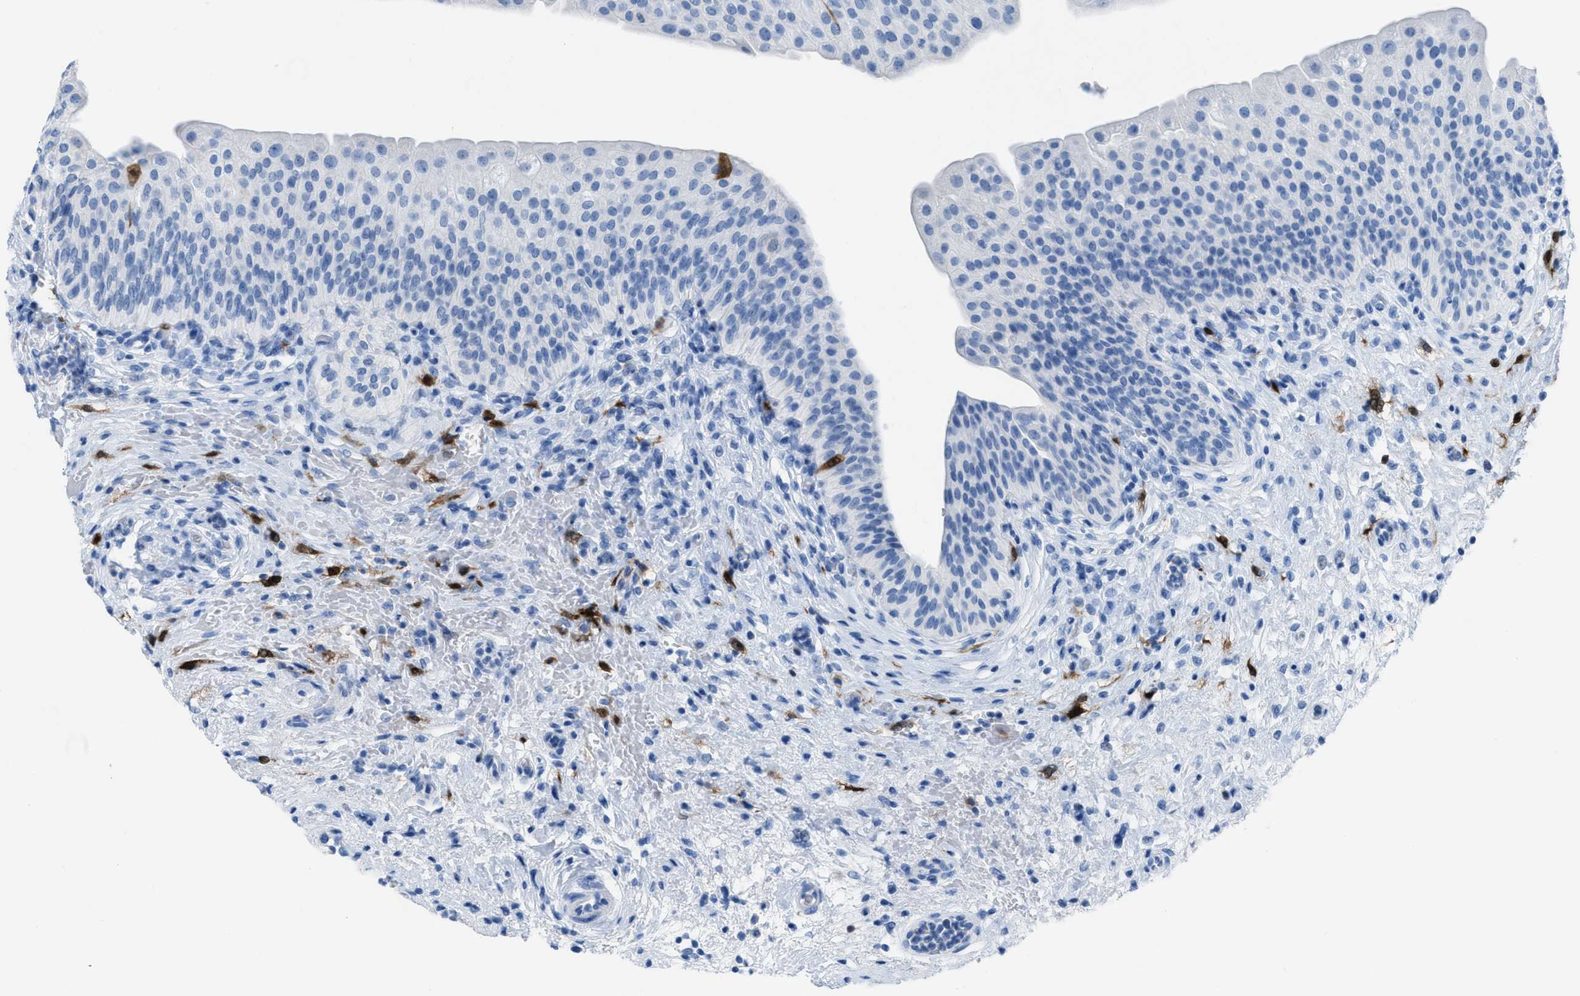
{"staining": {"intensity": "negative", "quantity": "none", "location": "none"}, "tissue": "urinary bladder", "cell_type": "Urothelial cells", "image_type": "normal", "snomed": [{"axis": "morphology", "description": "Normal tissue, NOS"}, {"axis": "topography", "description": "Urinary bladder"}], "caption": "IHC of normal human urinary bladder shows no staining in urothelial cells. (IHC, brightfield microscopy, high magnification).", "gene": "CDKN2A", "patient": {"sex": "male", "age": 46}}